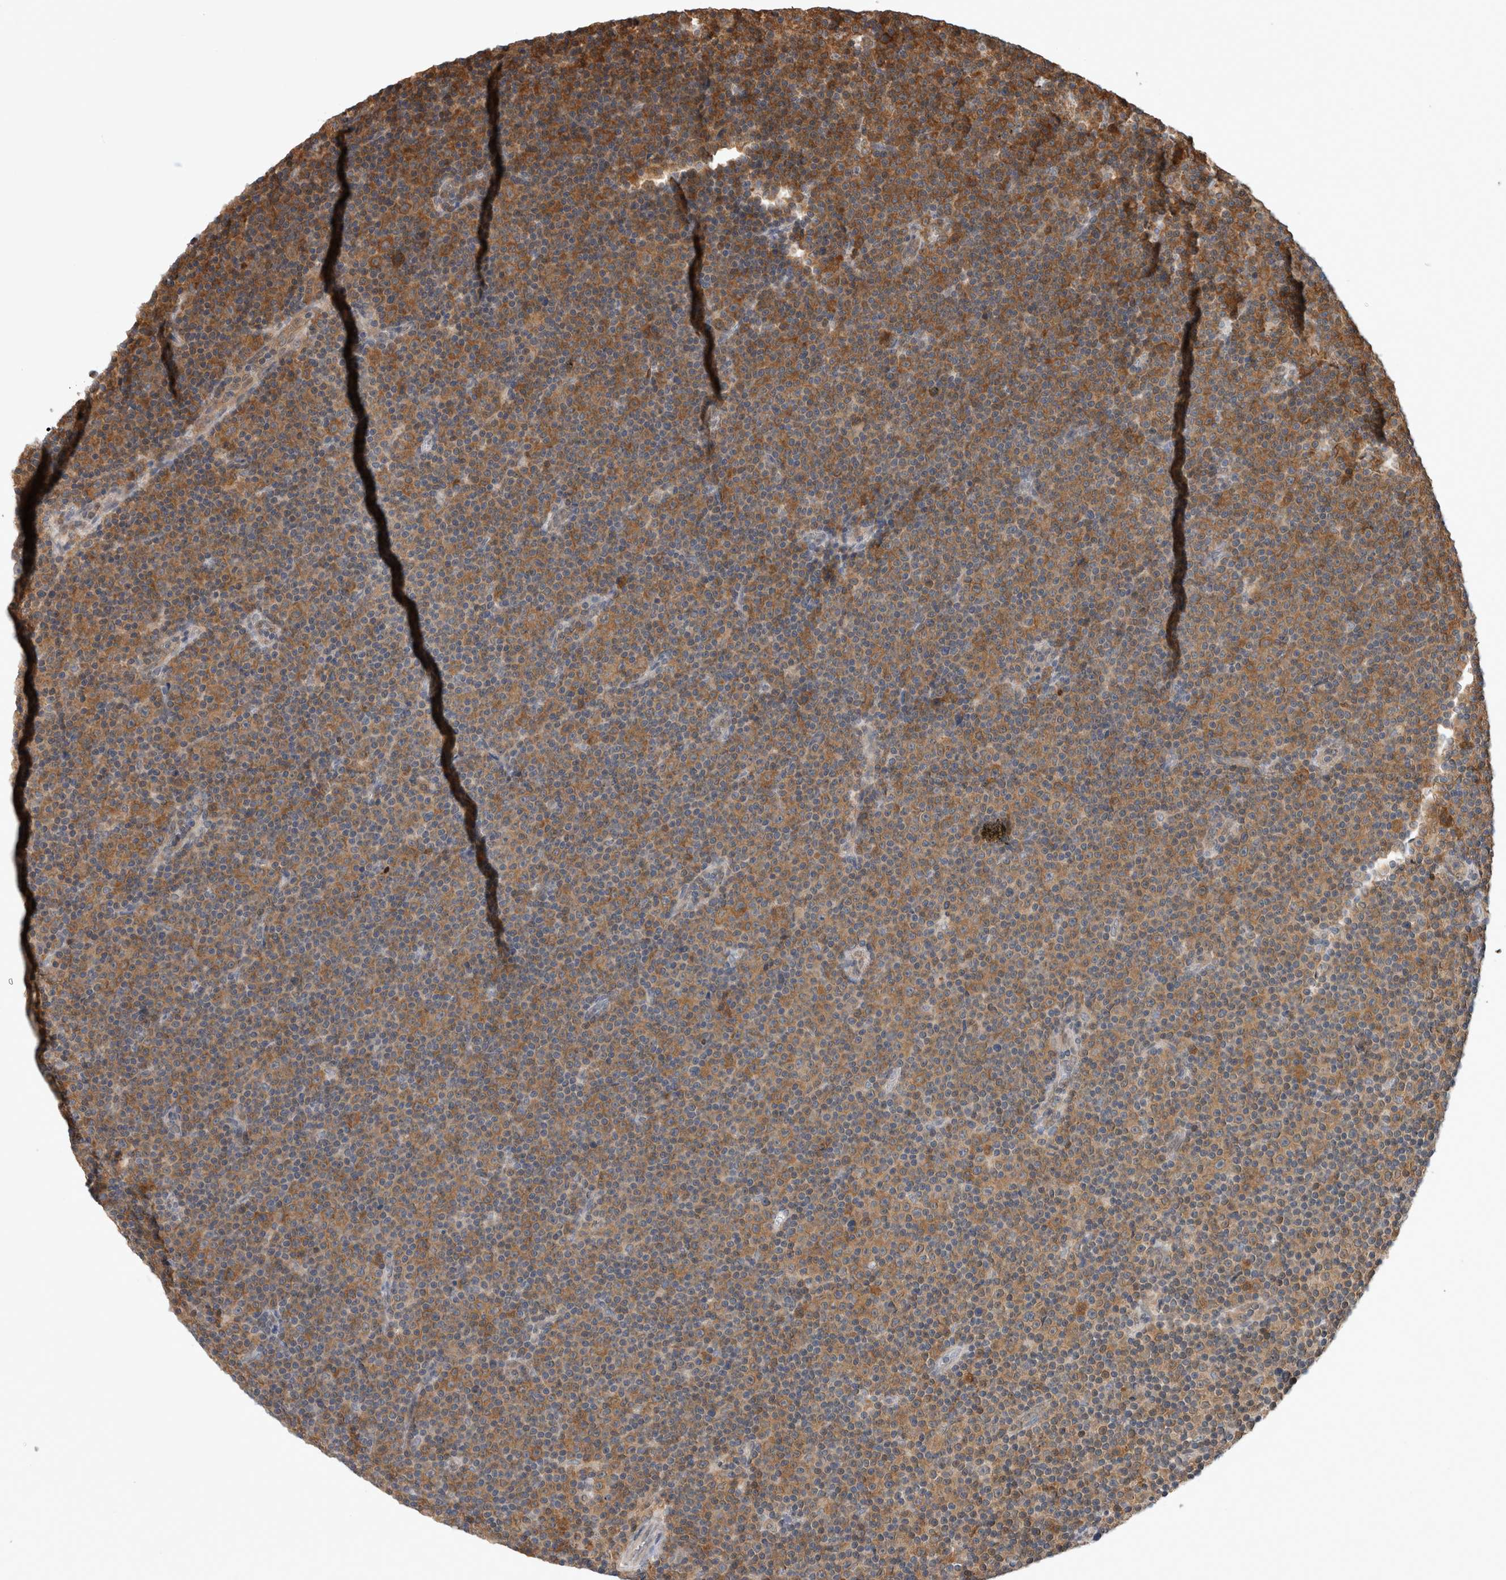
{"staining": {"intensity": "moderate", "quantity": "25%-75%", "location": "cytoplasmic/membranous"}, "tissue": "lymphoma", "cell_type": "Tumor cells", "image_type": "cancer", "snomed": [{"axis": "morphology", "description": "Malignant lymphoma, non-Hodgkin's type, Low grade"}, {"axis": "topography", "description": "Lymph node"}], "caption": "Tumor cells reveal moderate cytoplasmic/membranous positivity in approximately 25%-75% of cells in lymphoma. (Stains: DAB in brown, nuclei in blue, Microscopy: brightfield microscopy at high magnification).", "gene": "ASTN2", "patient": {"sex": "female", "age": 67}}